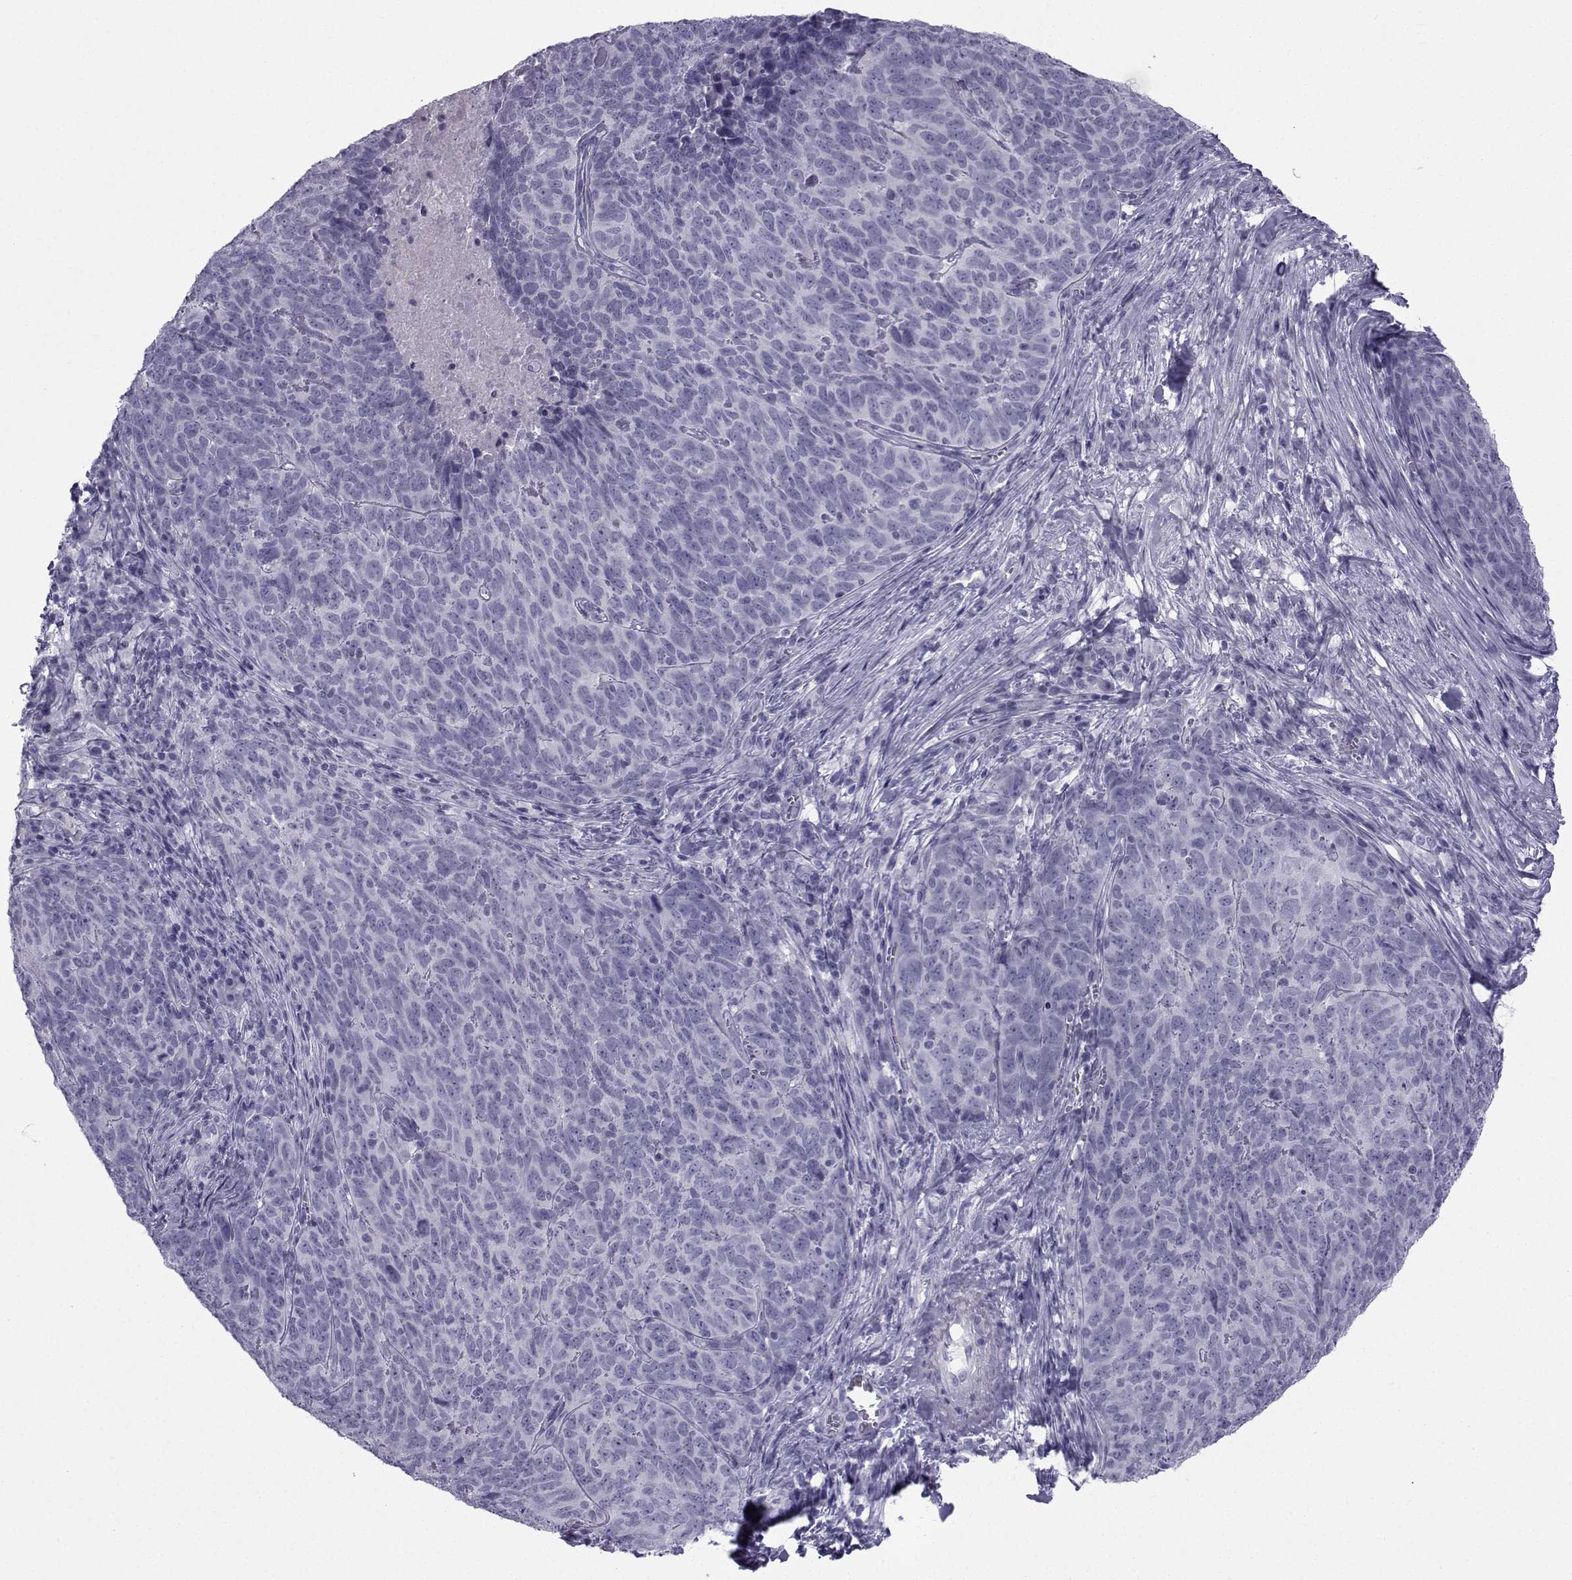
{"staining": {"intensity": "negative", "quantity": "none", "location": "none"}, "tissue": "skin cancer", "cell_type": "Tumor cells", "image_type": "cancer", "snomed": [{"axis": "morphology", "description": "Squamous cell carcinoma, NOS"}, {"axis": "topography", "description": "Skin"}, {"axis": "topography", "description": "Anal"}], "caption": "Protein analysis of skin cancer (squamous cell carcinoma) reveals no significant expression in tumor cells.", "gene": "SPANXD", "patient": {"sex": "female", "age": 51}}